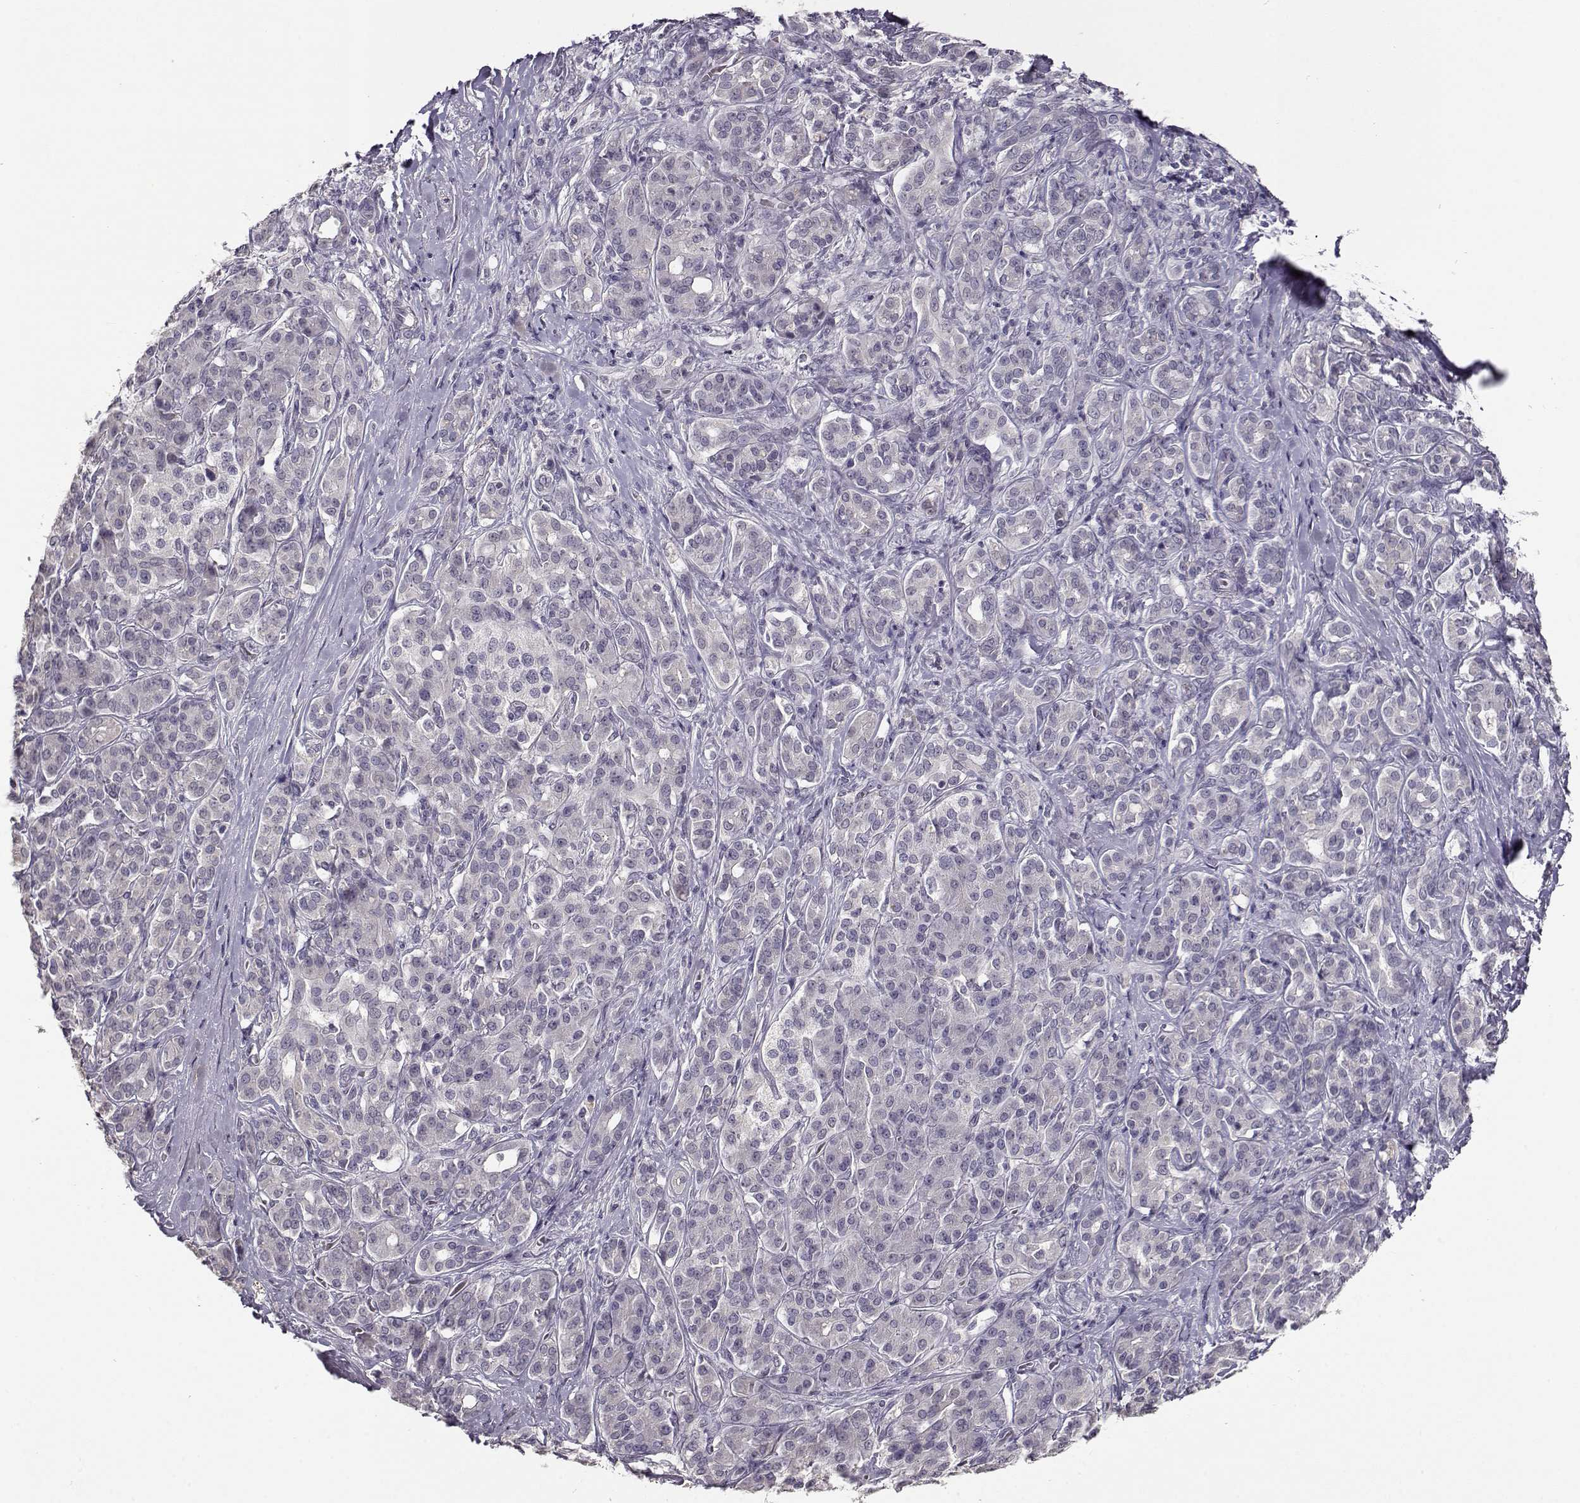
{"staining": {"intensity": "negative", "quantity": "none", "location": "none"}, "tissue": "pancreatic cancer", "cell_type": "Tumor cells", "image_type": "cancer", "snomed": [{"axis": "morphology", "description": "Normal tissue, NOS"}, {"axis": "morphology", "description": "Inflammation, NOS"}, {"axis": "morphology", "description": "Adenocarcinoma, NOS"}, {"axis": "topography", "description": "Pancreas"}], "caption": "Pancreatic adenocarcinoma was stained to show a protein in brown. There is no significant expression in tumor cells.", "gene": "RHOXF2", "patient": {"sex": "male", "age": 57}}